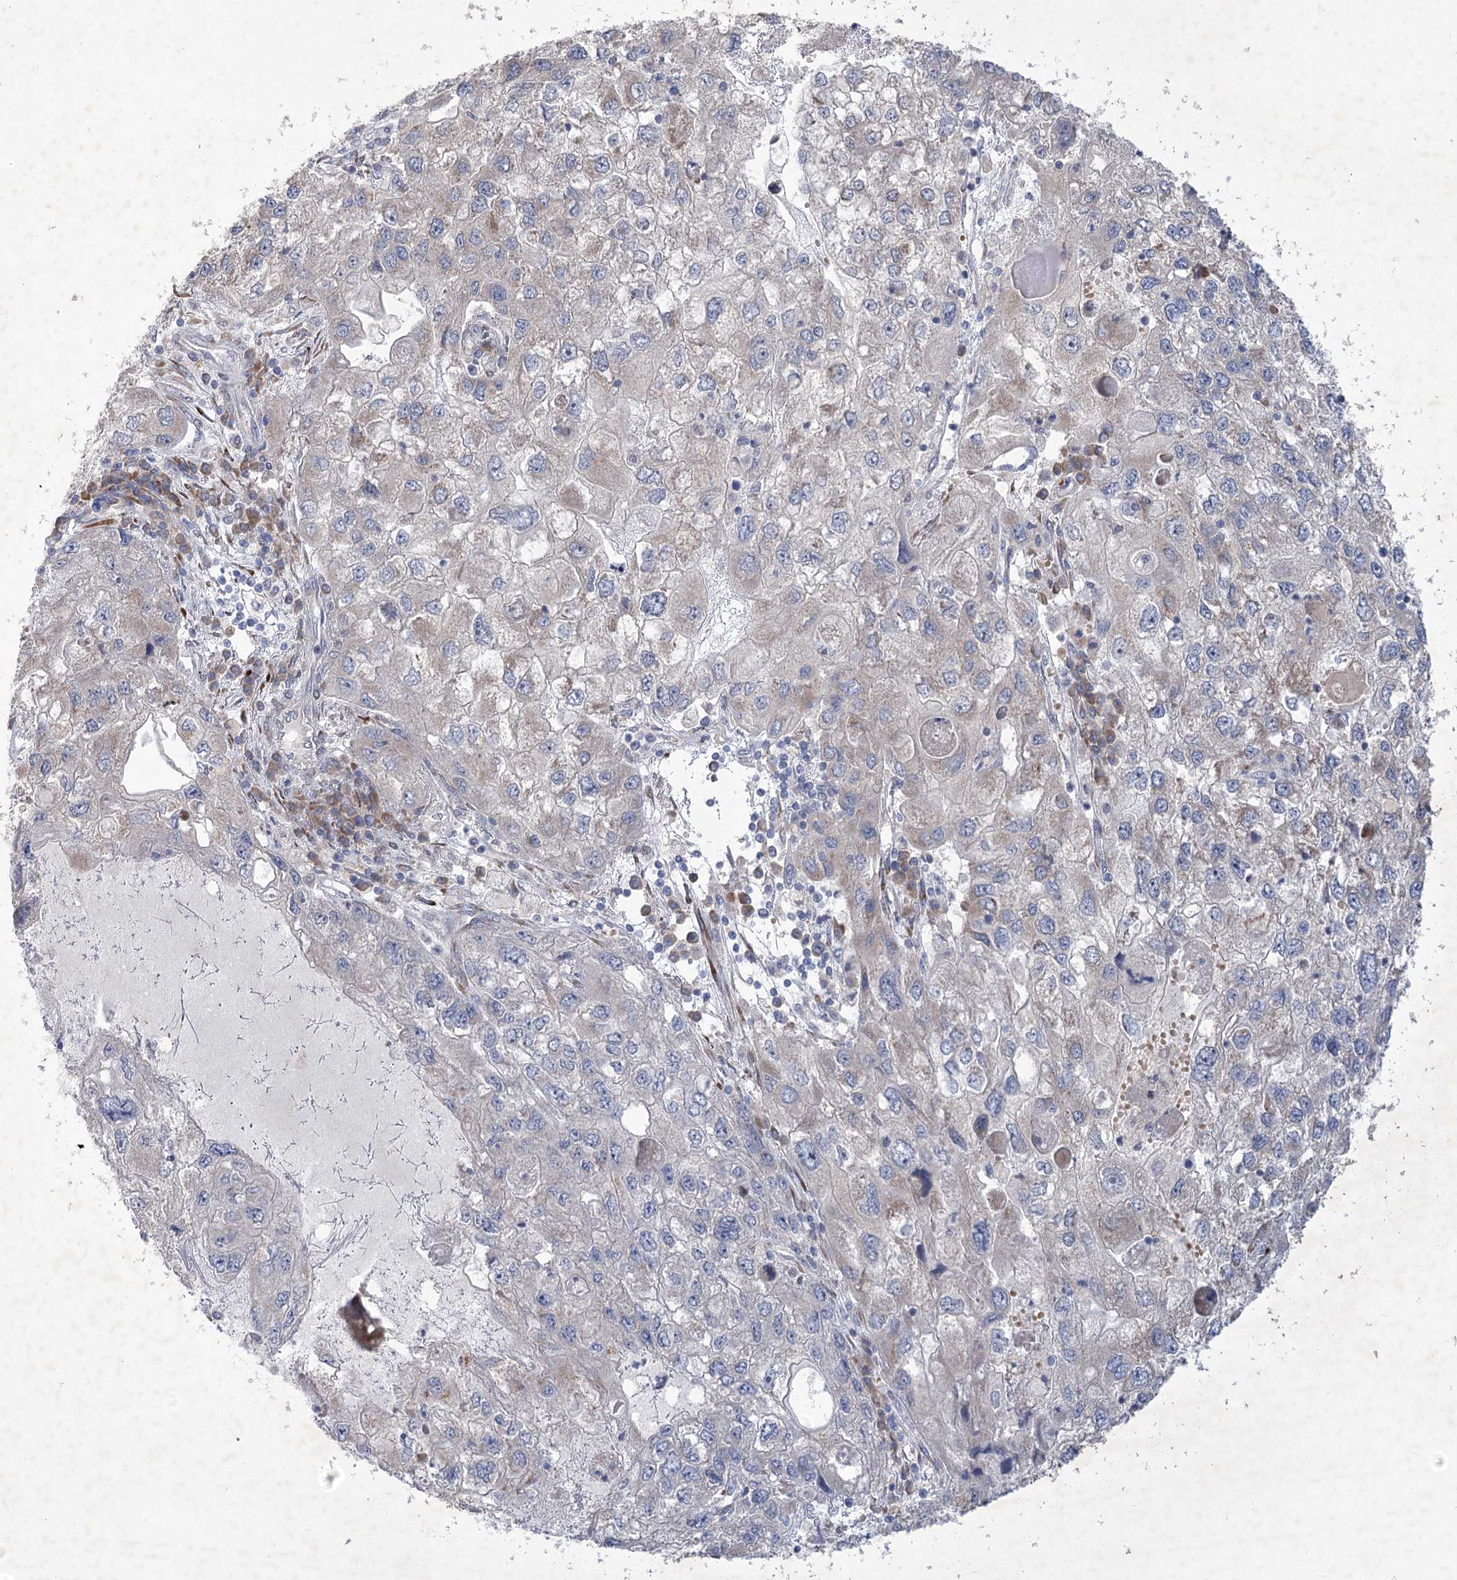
{"staining": {"intensity": "weak", "quantity": "<25%", "location": "cytoplasmic/membranous"}, "tissue": "endometrial cancer", "cell_type": "Tumor cells", "image_type": "cancer", "snomed": [{"axis": "morphology", "description": "Adenocarcinoma, NOS"}, {"axis": "topography", "description": "Endometrium"}], "caption": "Tumor cells show no significant protein expression in endometrial cancer.", "gene": "GCNT4", "patient": {"sex": "female", "age": 49}}